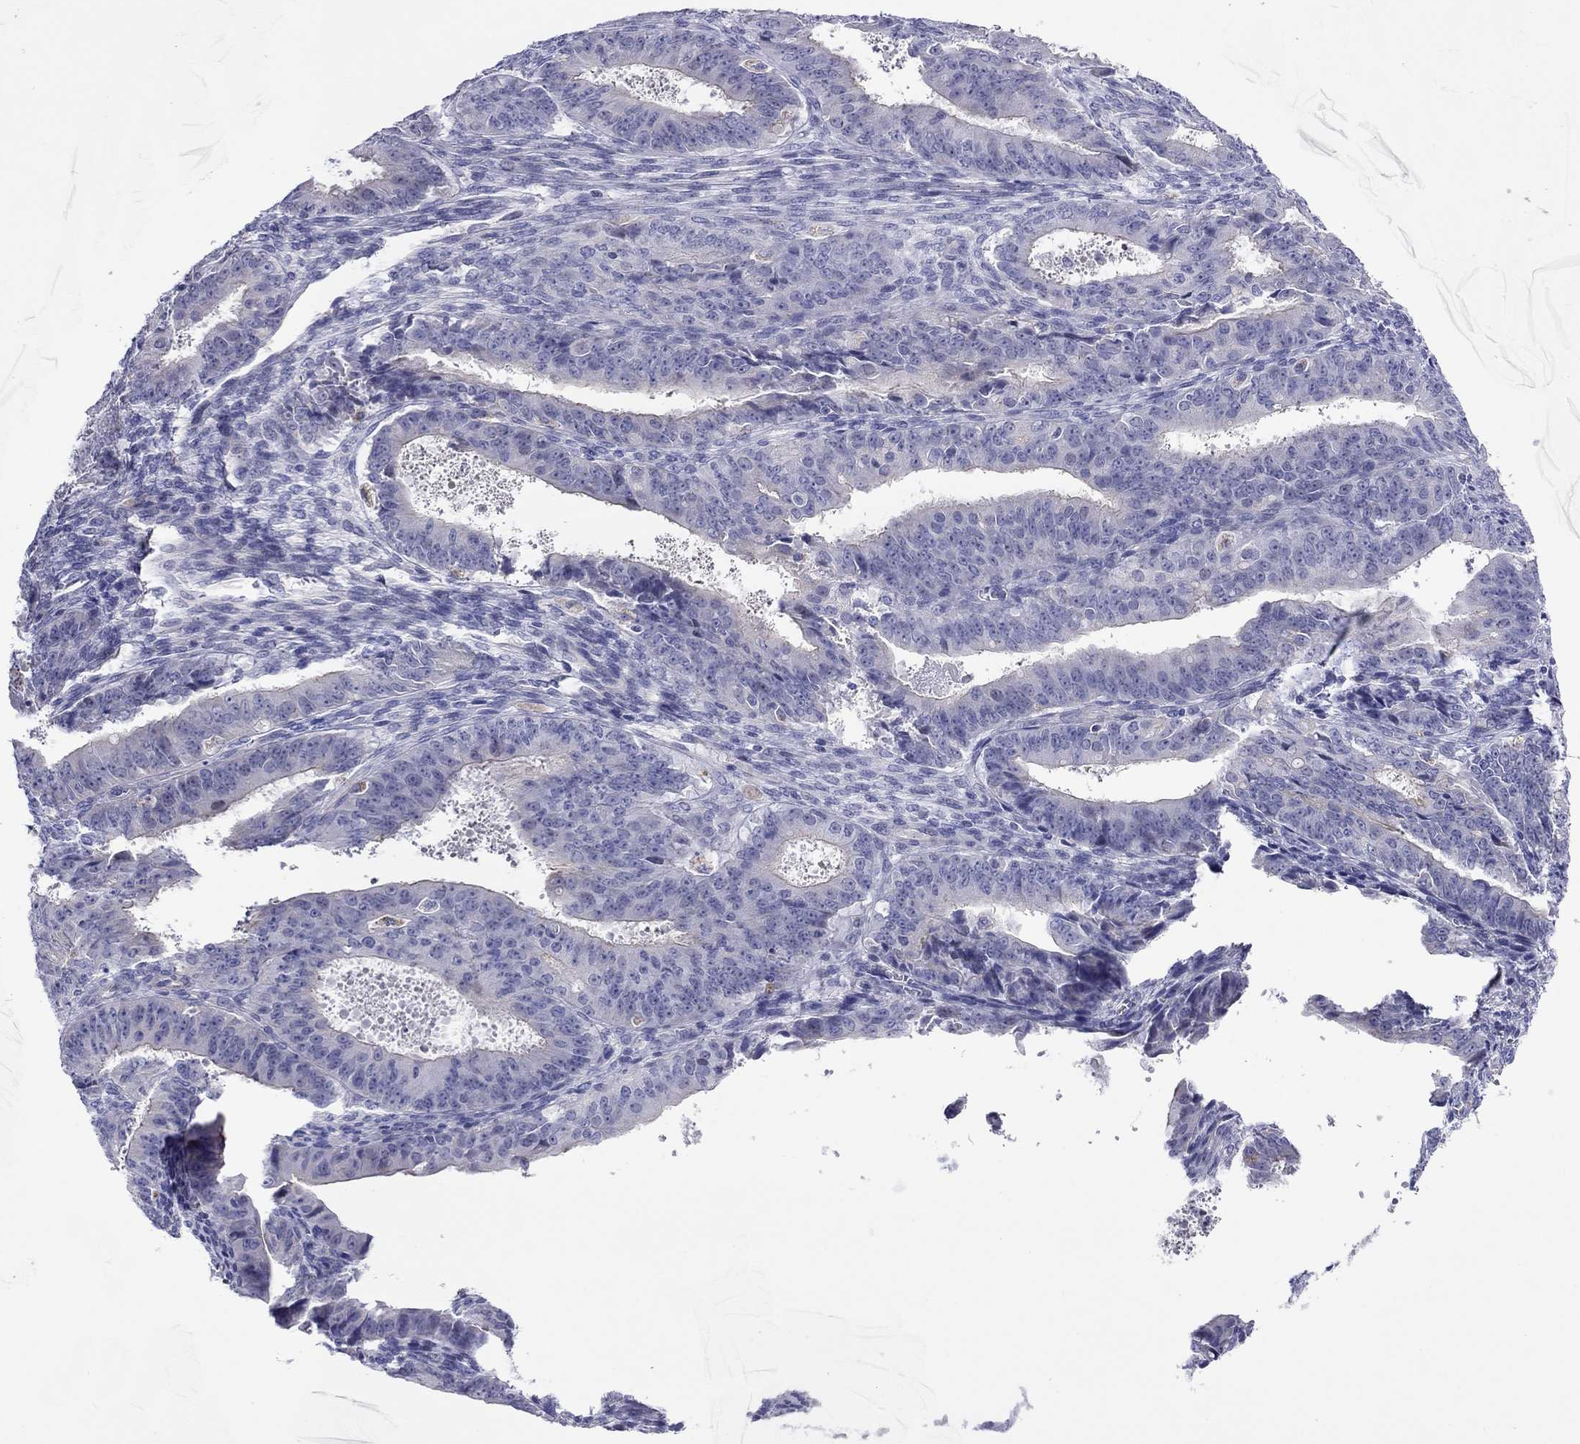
{"staining": {"intensity": "negative", "quantity": "none", "location": "none"}, "tissue": "ovarian cancer", "cell_type": "Tumor cells", "image_type": "cancer", "snomed": [{"axis": "morphology", "description": "Carcinoma, endometroid"}, {"axis": "topography", "description": "Ovary"}], "caption": "Histopathology image shows no significant protein staining in tumor cells of ovarian cancer.", "gene": "MGAT4C", "patient": {"sex": "female", "age": 42}}